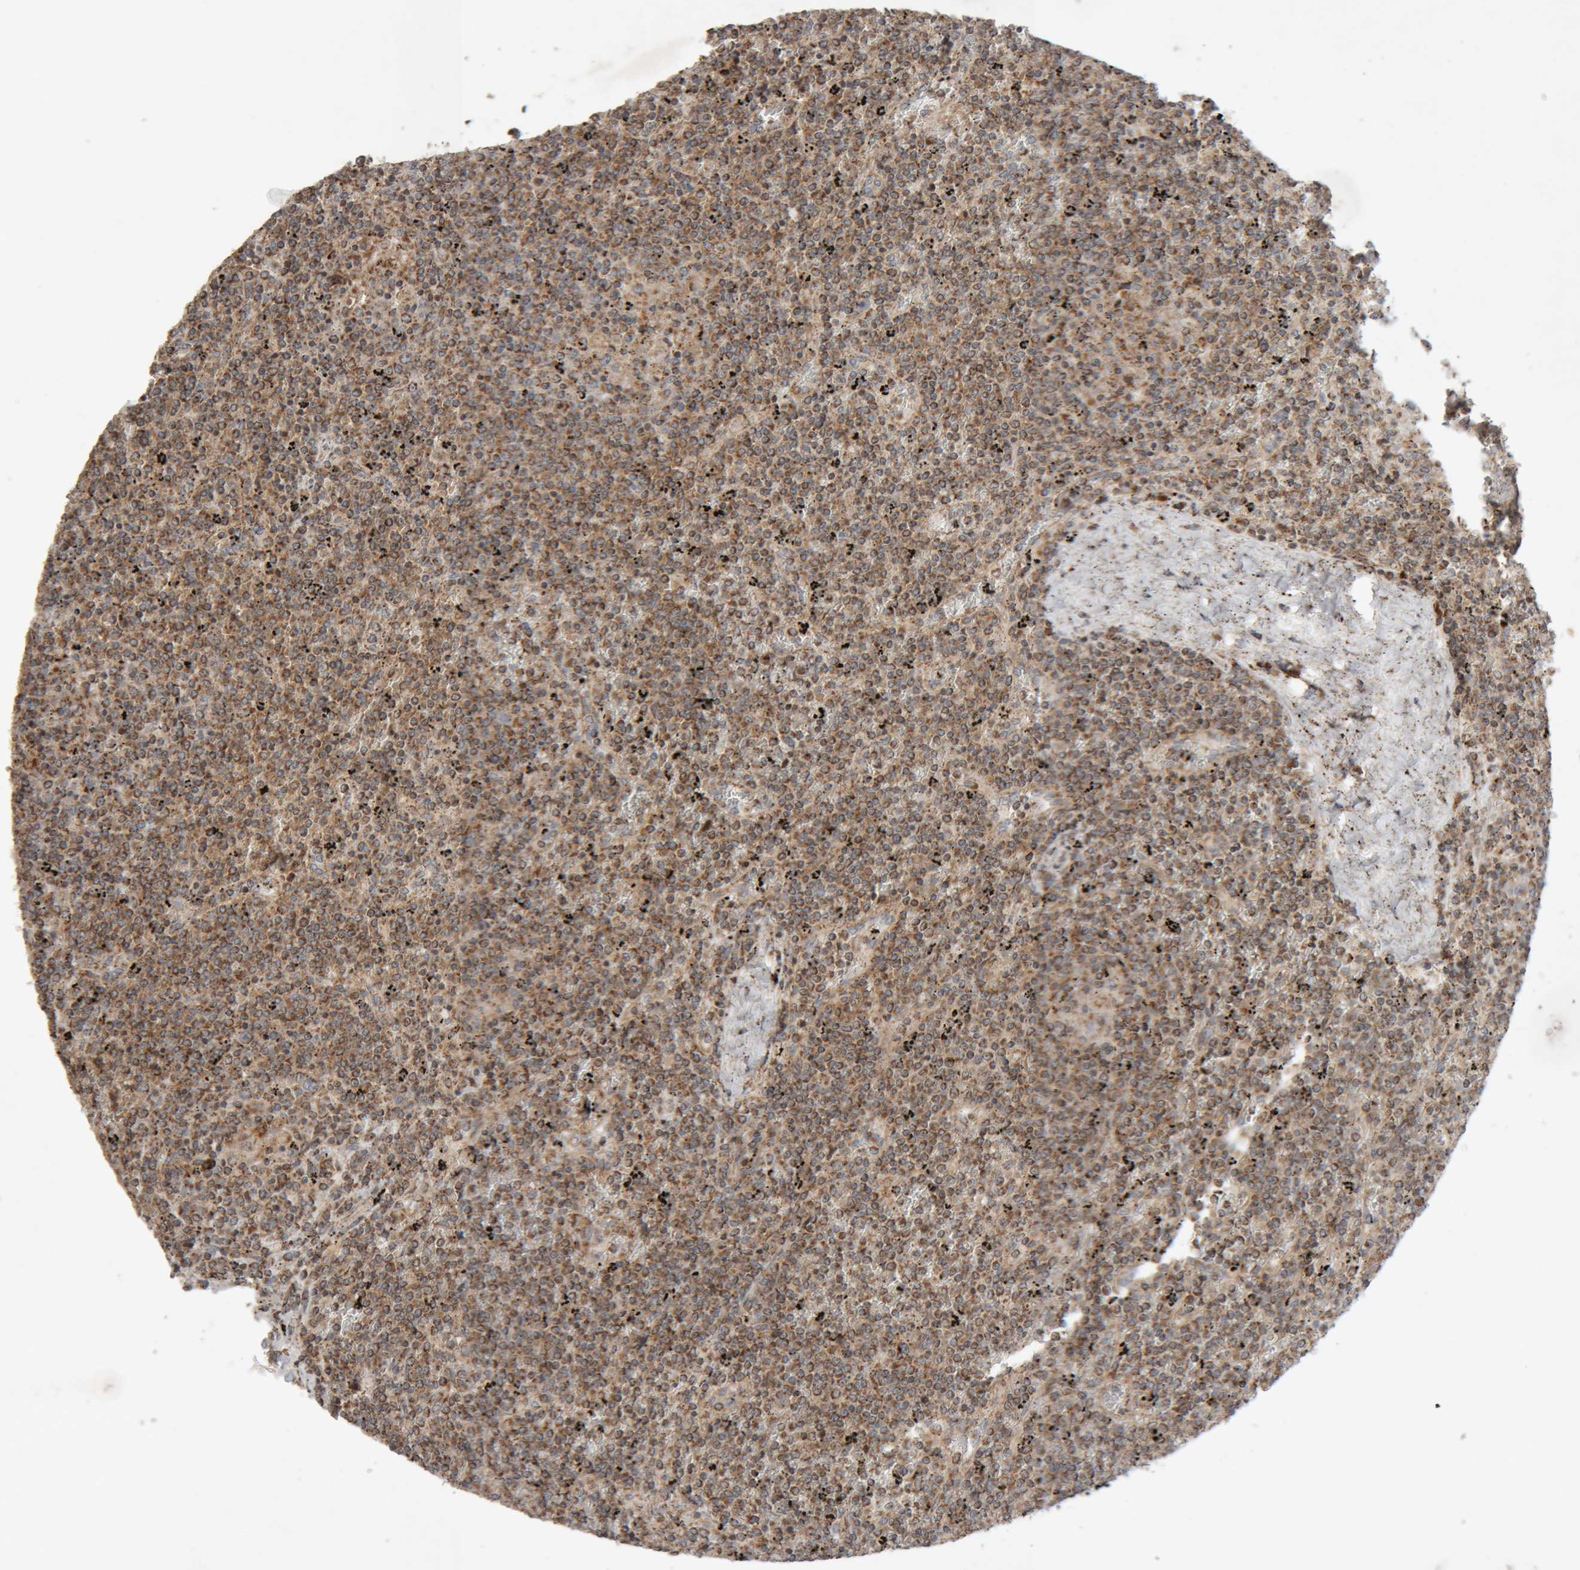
{"staining": {"intensity": "moderate", "quantity": ">75%", "location": "cytoplasmic/membranous"}, "tissue": "lymphoma", "cell_type": "Tumor cells", "image_type": "cancer", "snomed": [{"axis": "morphology", "description": "Malignant lymphoma, non-Hodgkin's type, Low grade"}, {"axis": "topography", "description": "Spleen"}], "caption": "Malignant lymphoma, non-Hodgkin's type (low-grade) stained with immunohistochemistry (IHC) shows moderate cytoplasmic/membranous expression in approximately >75% of tumor cells. The staining was performed using DAB to visualize the protein expression in brown, while the nuclei were stained in blue with hematoxylin (Magnification: 20x).", "gene": "KIF21B", "patient": {"sex": "female", "age": 19}}